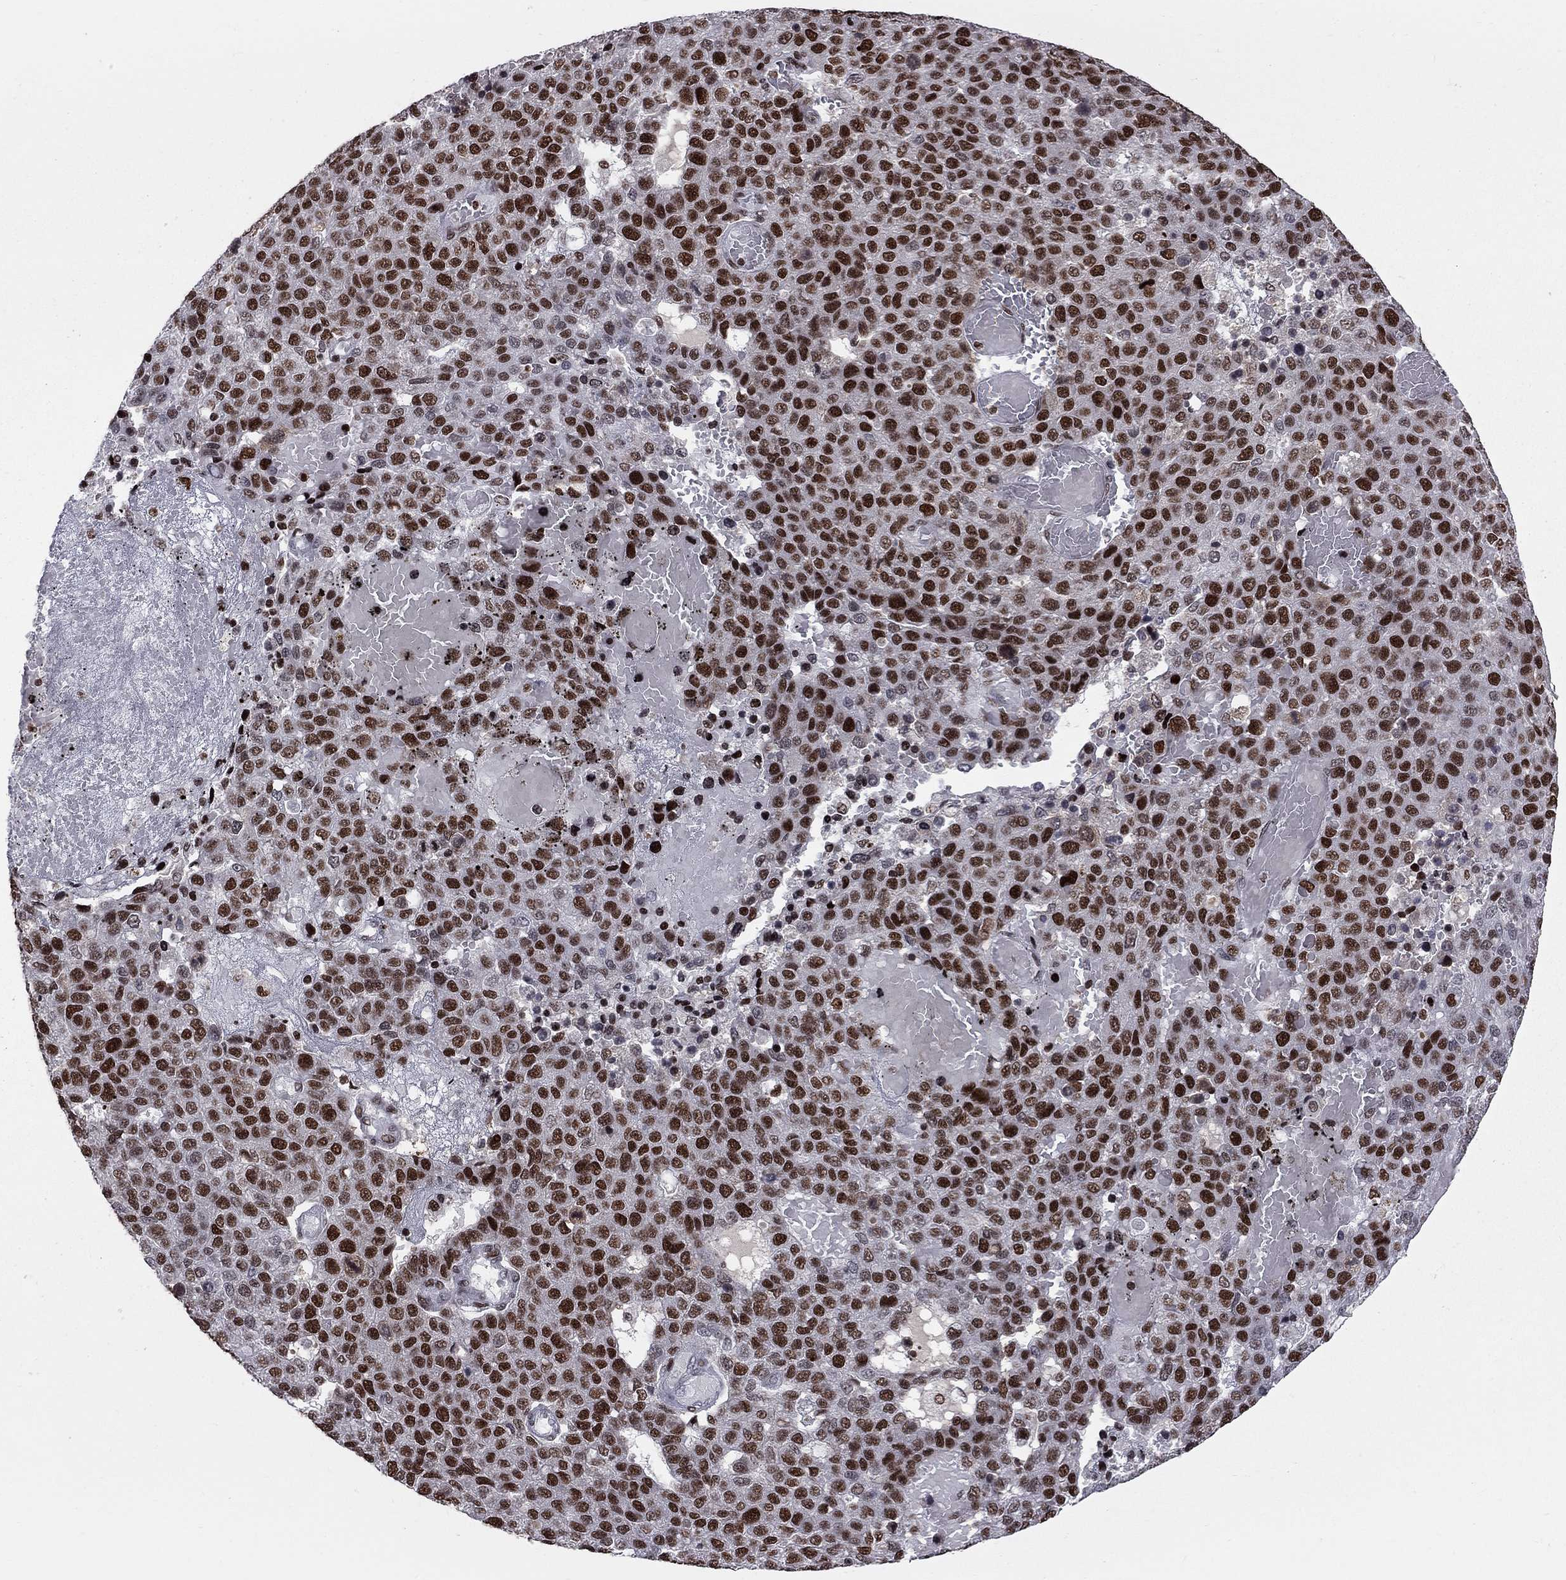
{"staining": {"intensity": "strong", "quantity": ">75%", "location": "nuclear"}, "tissue": "pancreatic cancer", "cell_type": "Tumor cells", "image_type": "cancer", "snomed": [{"axis": "morphology", "description": "Adenocarcinoma, NOS"}, {"axis": "topography", "description": "Pancreas"}], "caption": "Immunohistochemistry (IHC) micrograph of human pancreatic cancer (adenocarcinoma) stained for a protein (brown), which reveals high levels of strong nuclear positivity in approximately >75% of tumor cells.", "gene": "RNASEH2C", "patient": {"sex": "female", "age": 61}}